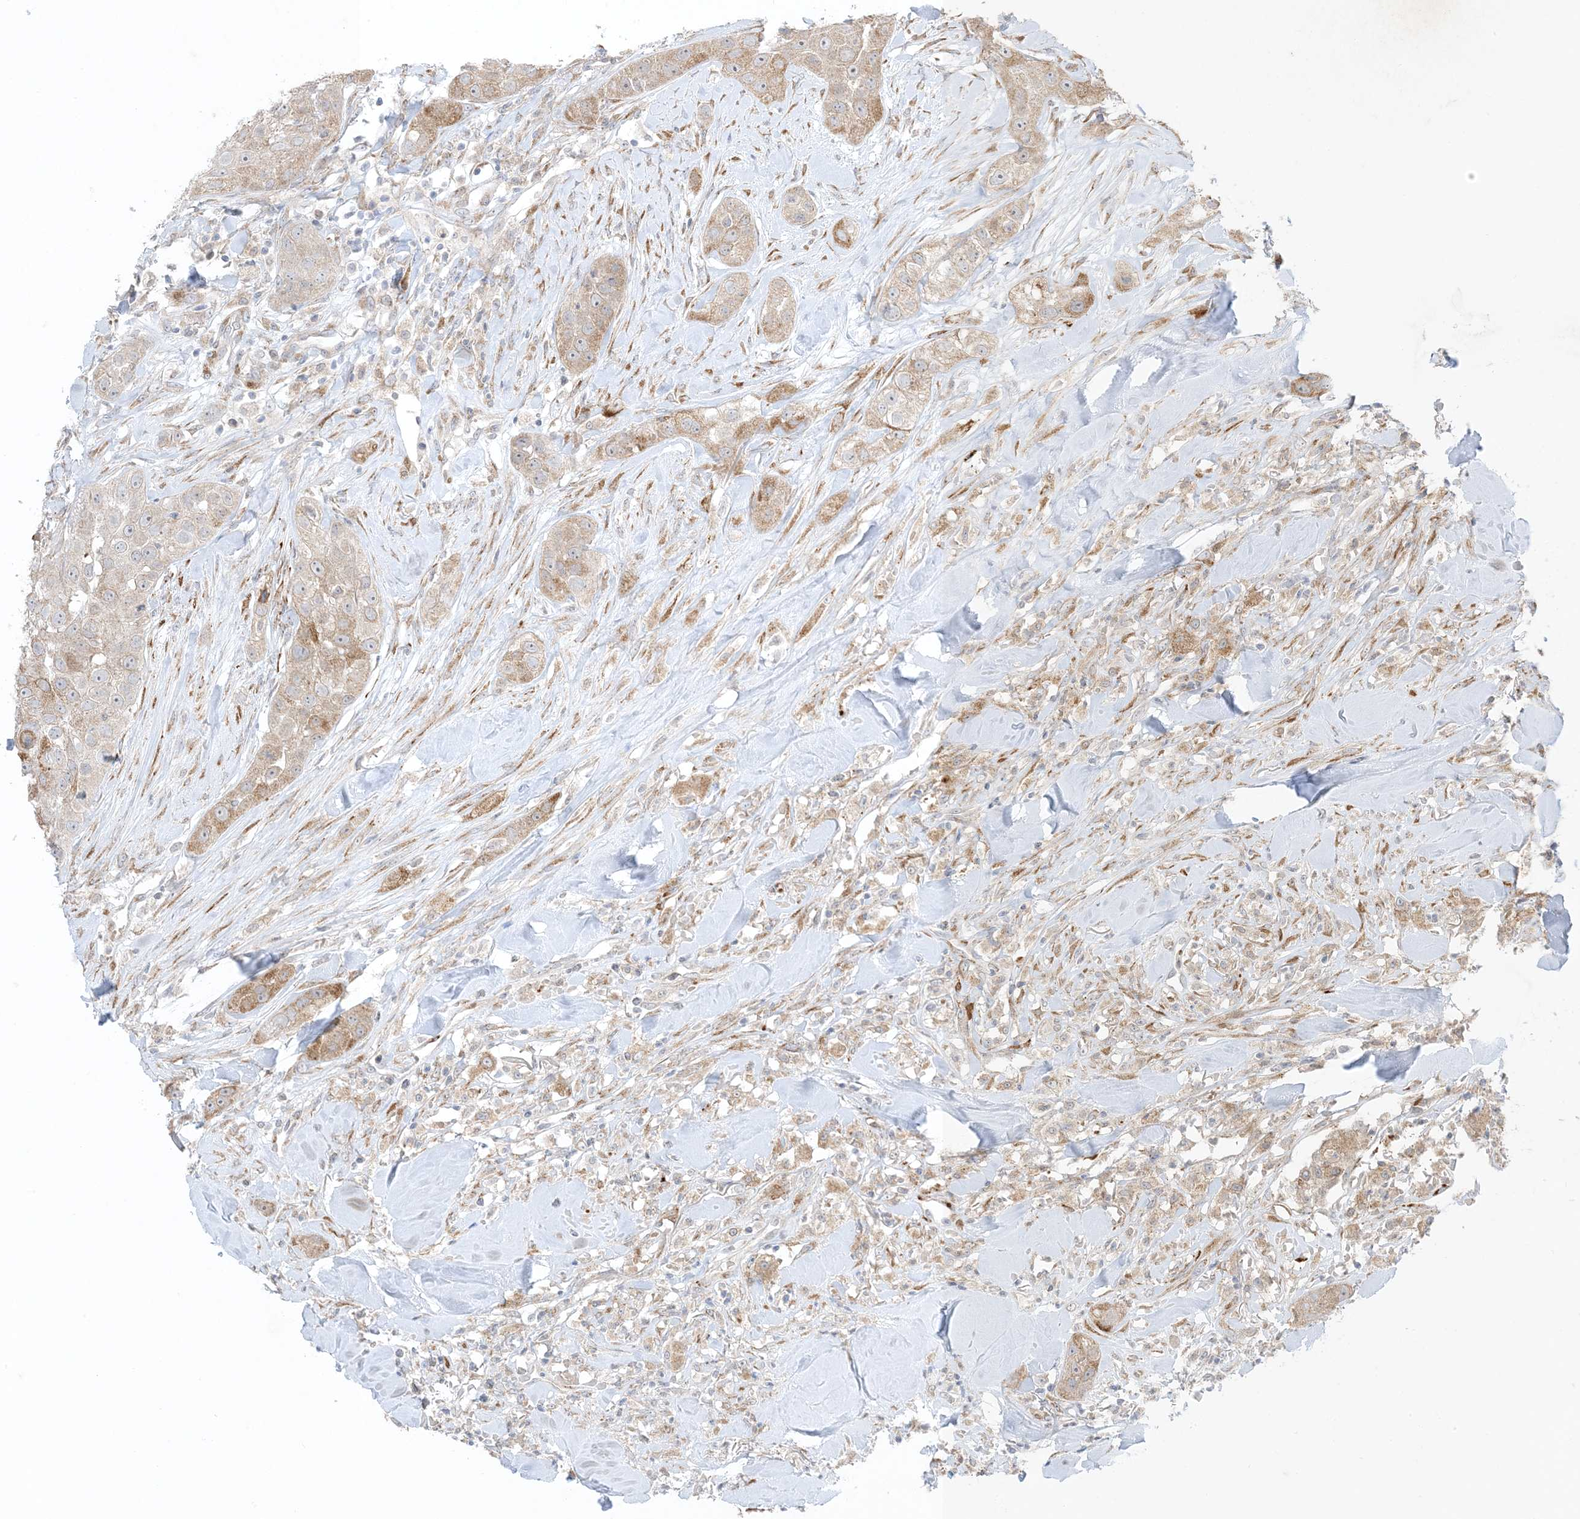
{"staining": {"intensity": "moderate", "quantity": "<25%", "location": "cytoplasmic/membranous"}, "tissue": "head and neck cancer", "cell_type": "Tumor cells", "image_type": "cancer", "snomed": [{"axis": "morphology", "description": "Normal tissue, NOS"}, {"axis": "morphology", "description": "Squamous cell carcinoma, NOS"}, {"axis": "topography", "description": "Skeletal muscle"}, {"axis": "topography", "description": "Head-Neck"}], "caption": "Protein staining of head and neck squamous cell carcinoma tissue shows moderate cytoplasmic/membranous expression in about <25% of tumor cells.", "gene": "ODC1", "patient": {"sex": "male", "age": 51}}